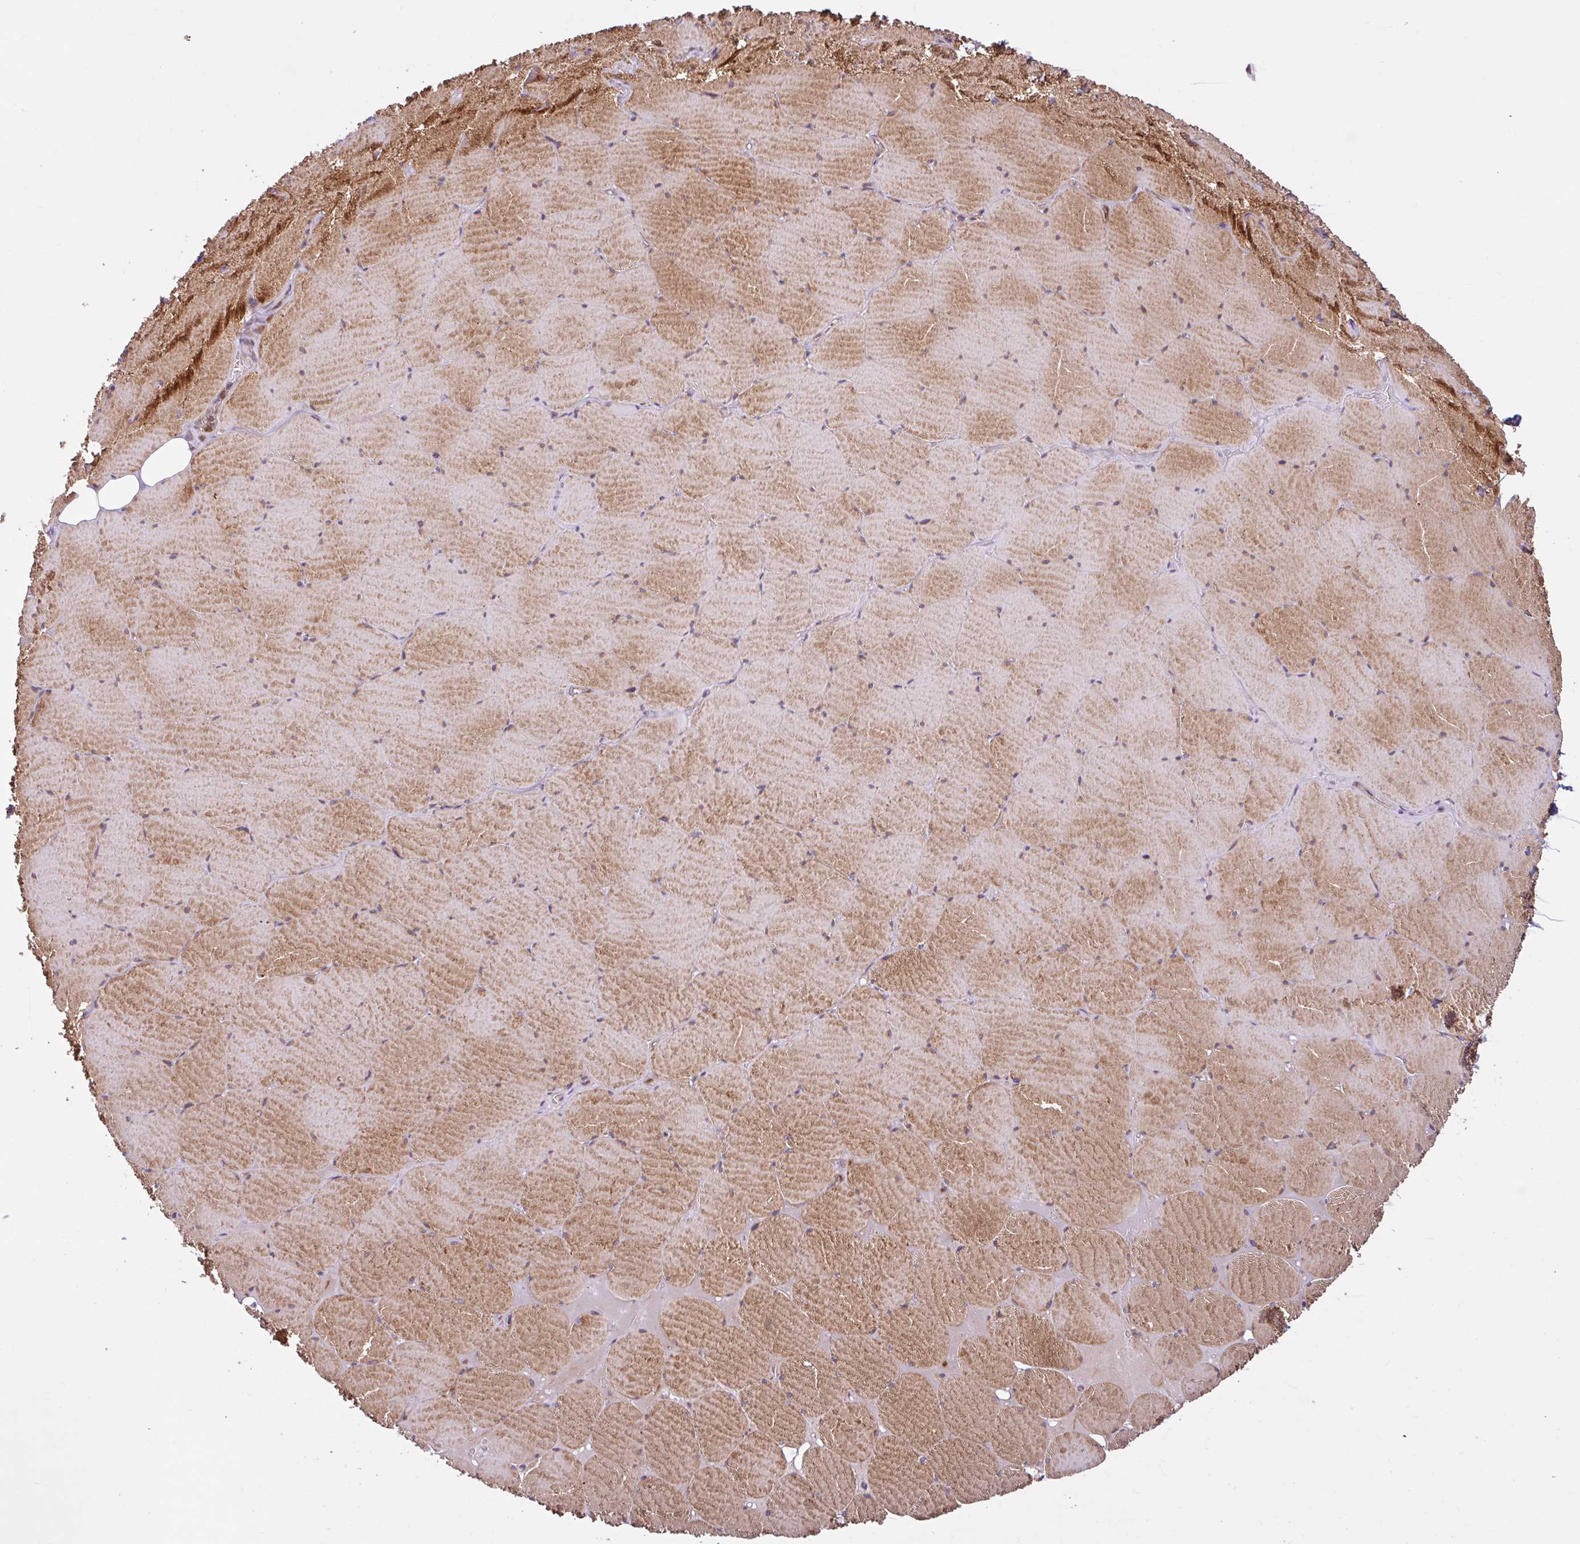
{"staining": {"intensity": "moderate", "quantity": ">75%", "location": "cytoplasmic/membranous"}, "tissue": "skeletal muscle", "cell_type": "Myocytes", "image_type": "normal", "snomed": [{"axis": "morphology", "description": "Normal tissue, NOS"}, {"axis": "topography", "description": "Skeletal muscle"}, {"axis": "topography", "description": "Head-Neck"}], "caption": "IHC (DAB (3,3'-diaminobenzidine)) staining of normal human skeletal muscle displays moderate cytoplasmic/membranous protein positivity in about >75% of myocytes. (DAB (3,3'-diaminobenzidine) IHC with brightfield microscopy, high magnification).", "gene": "NTPCR", "patient": {"sex": "male", "age": 66}}